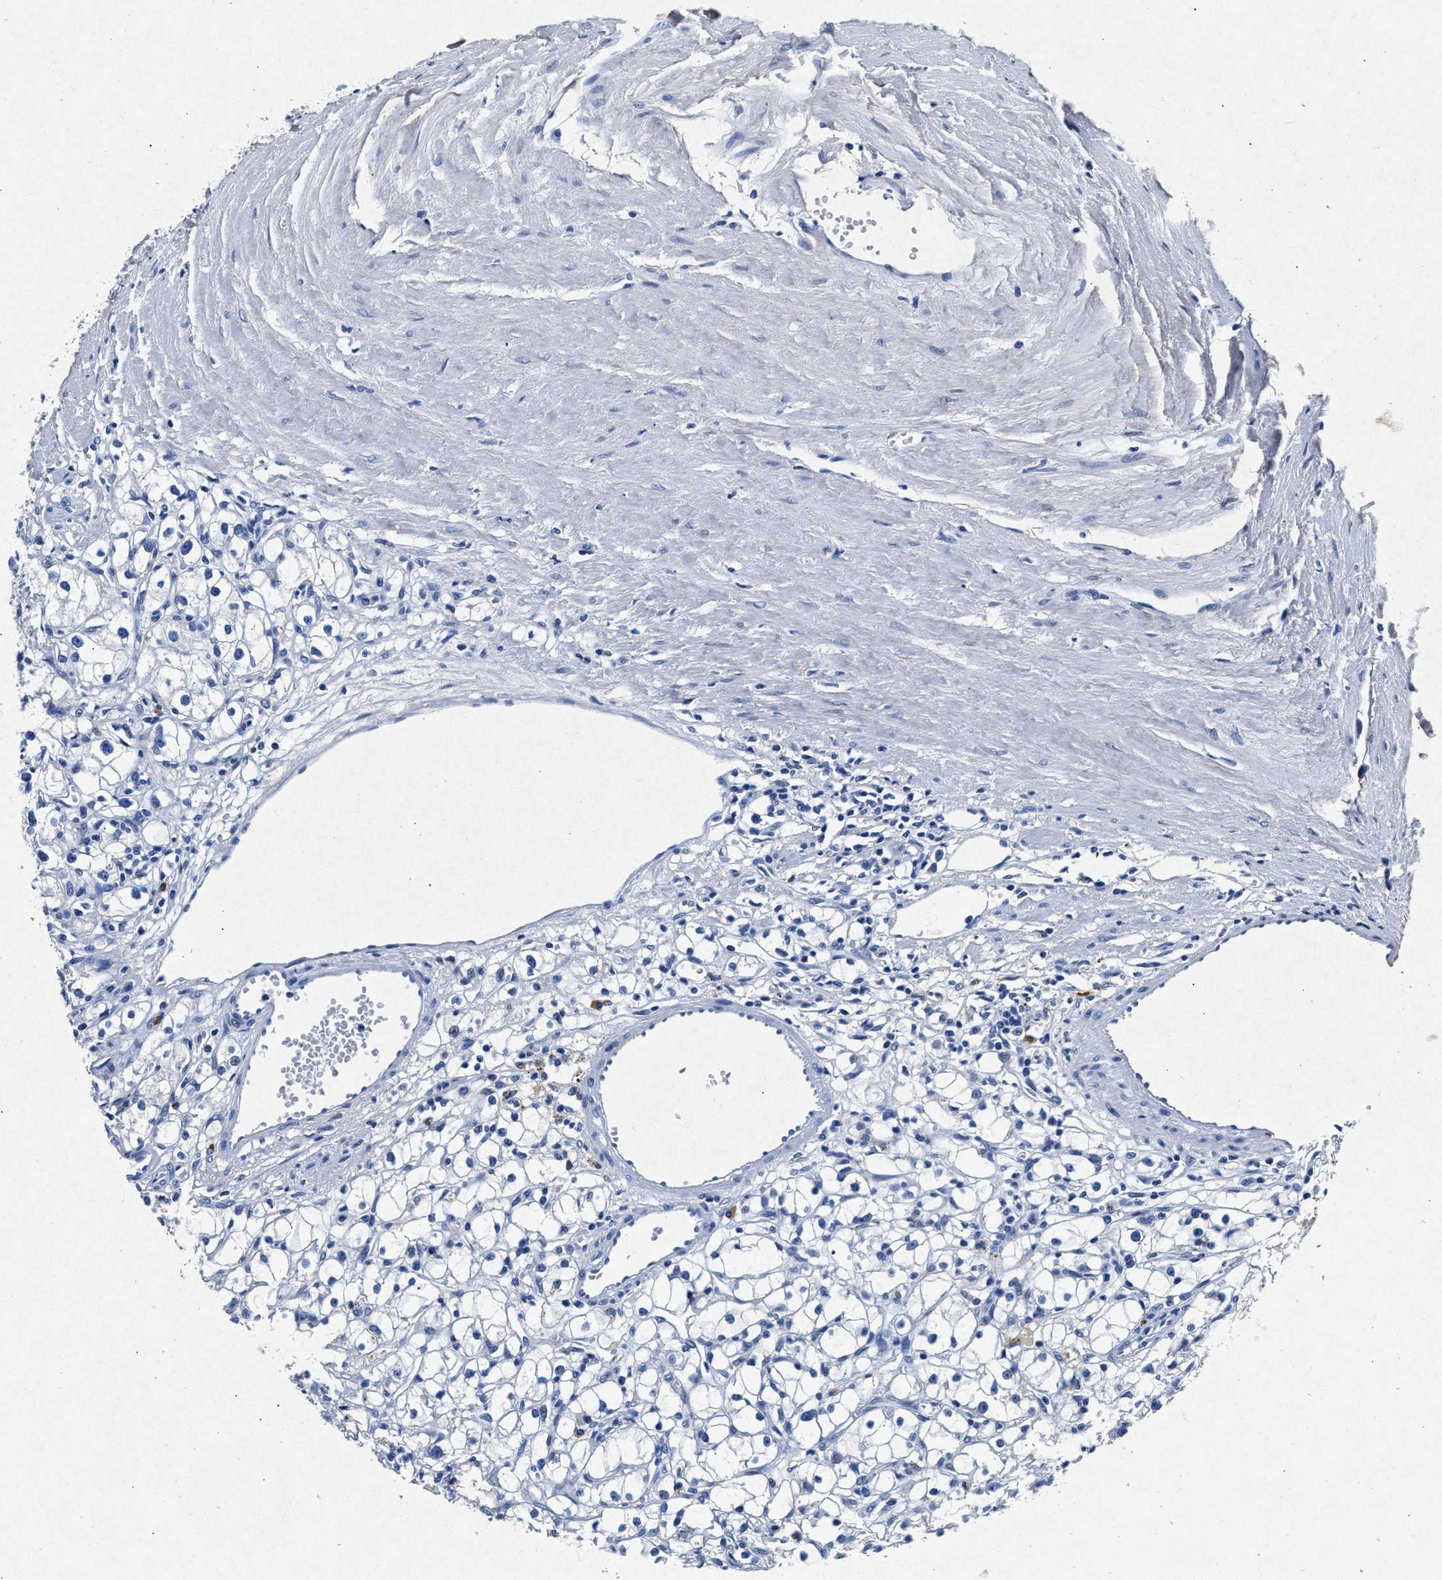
{"staining": {"intensity": "negative", "quantity": "none", "location": "none"}, "tissue": "renal cancer", "cell_type": "Tumor cells", "image_type": "cancer", "snomed": [{"axis": "morphology", "description": "Adenocarcinoma, NOS"}, {"axis": "topography", "description": "Kidney"}], "caption": "The immunohistochemistry photomicrograph has no significant staining in tumor cells of renal adenocarcinoma tissue.", "gene": "MAP6", "patient": {"sex": "male", "age": 56}}